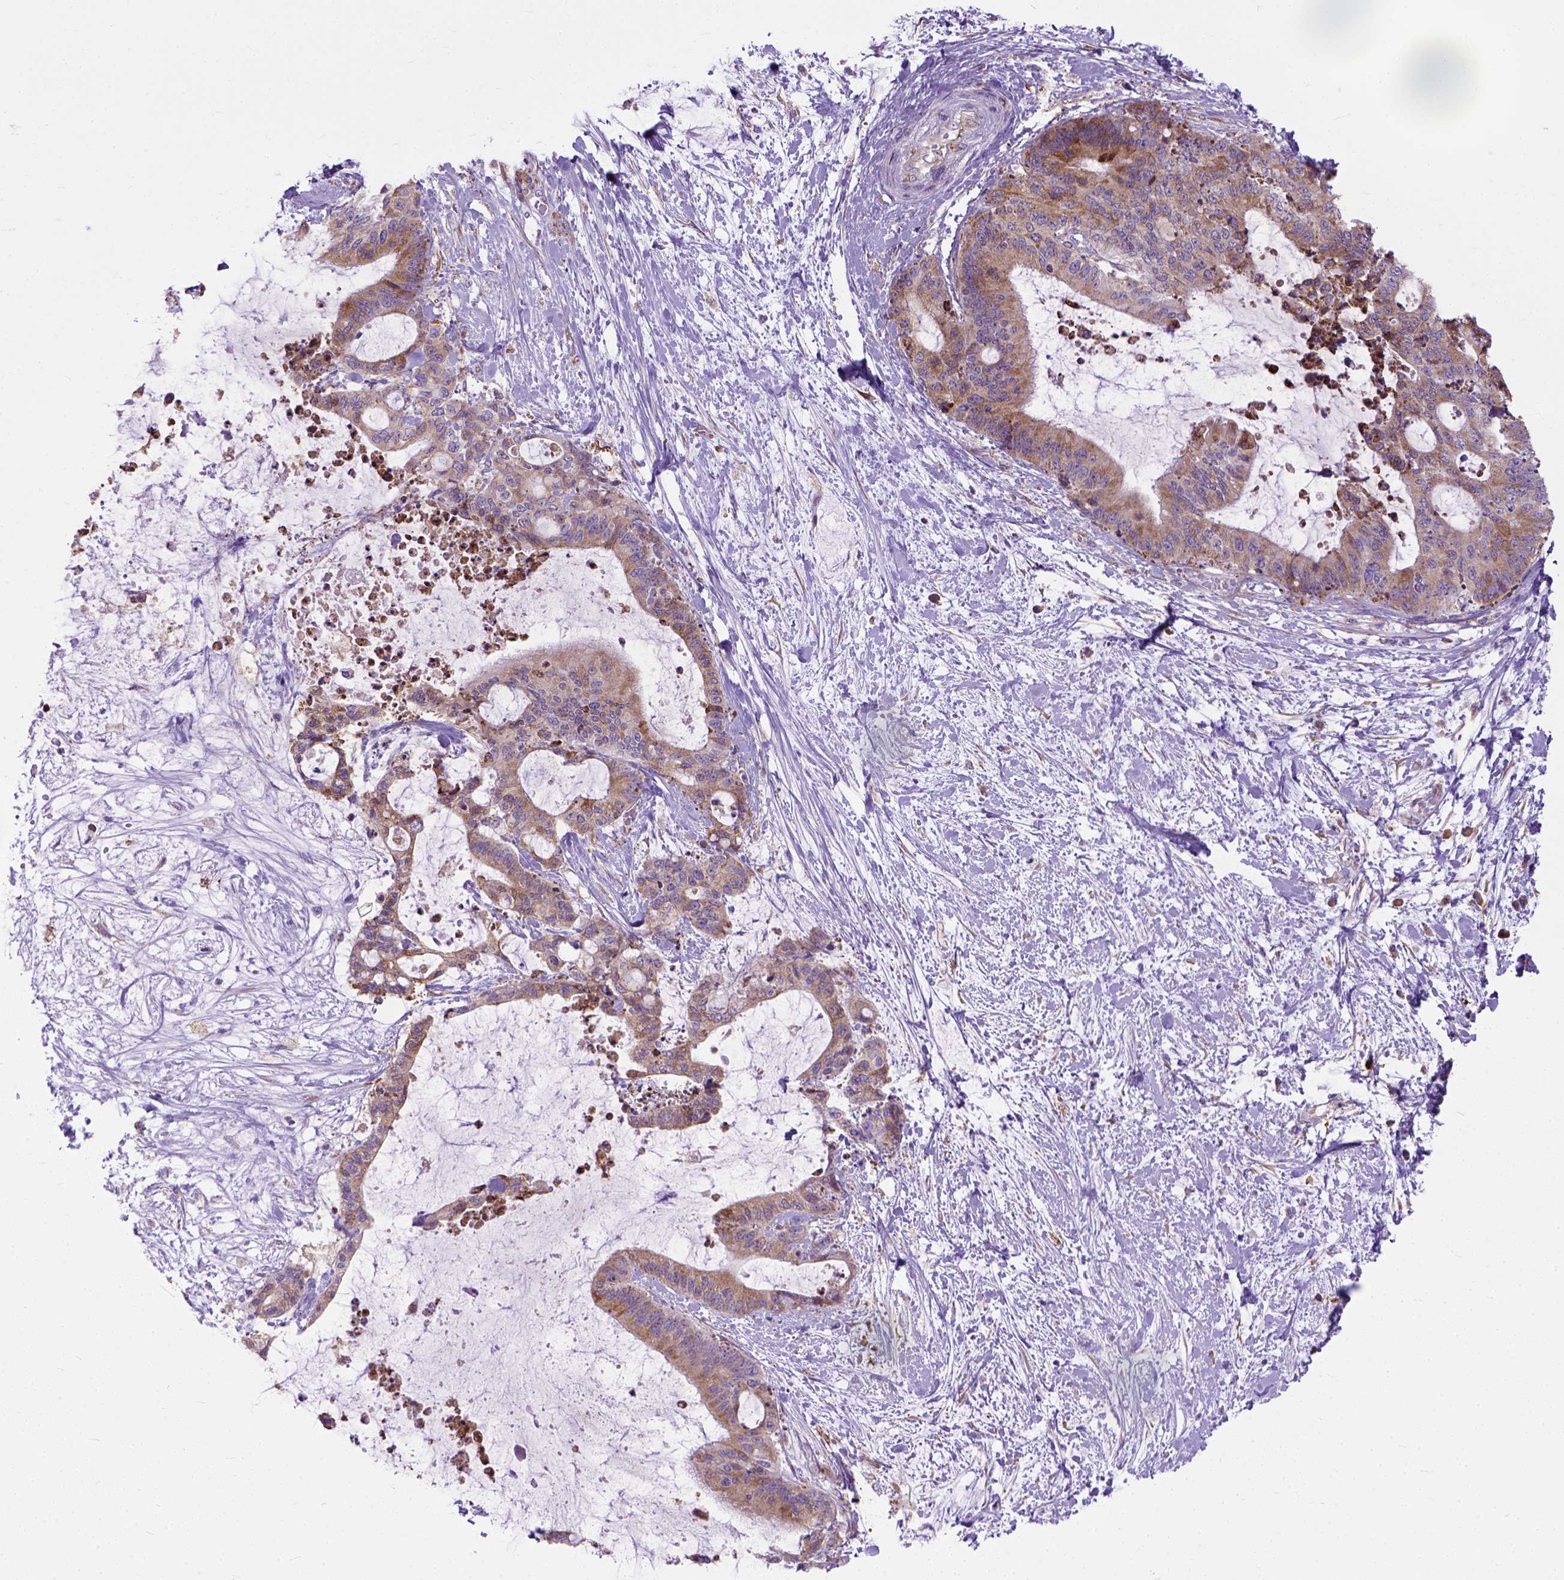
{"staining": {"intensity": "moderate", "quantity": ">75%", "location": "cytoplasmic/membranous"}, "tissue": "liver cancer", "cell_type": "Tumor cells", "image_type": "cancer", "snomed": [{"axis": "morphology", "description": "Cholangiocarcinoma"}, {"axis": "topography", "description": "Liver"}], "caption": "Human cholangiocarcinoma (liver) stained for a protein (brown) demonstrates moderate cytoplasmic/membranous positive positivity in about >75% of tumor cells.", "gene": "PLK4", "patient": {"sex": "female", "age": 73}}